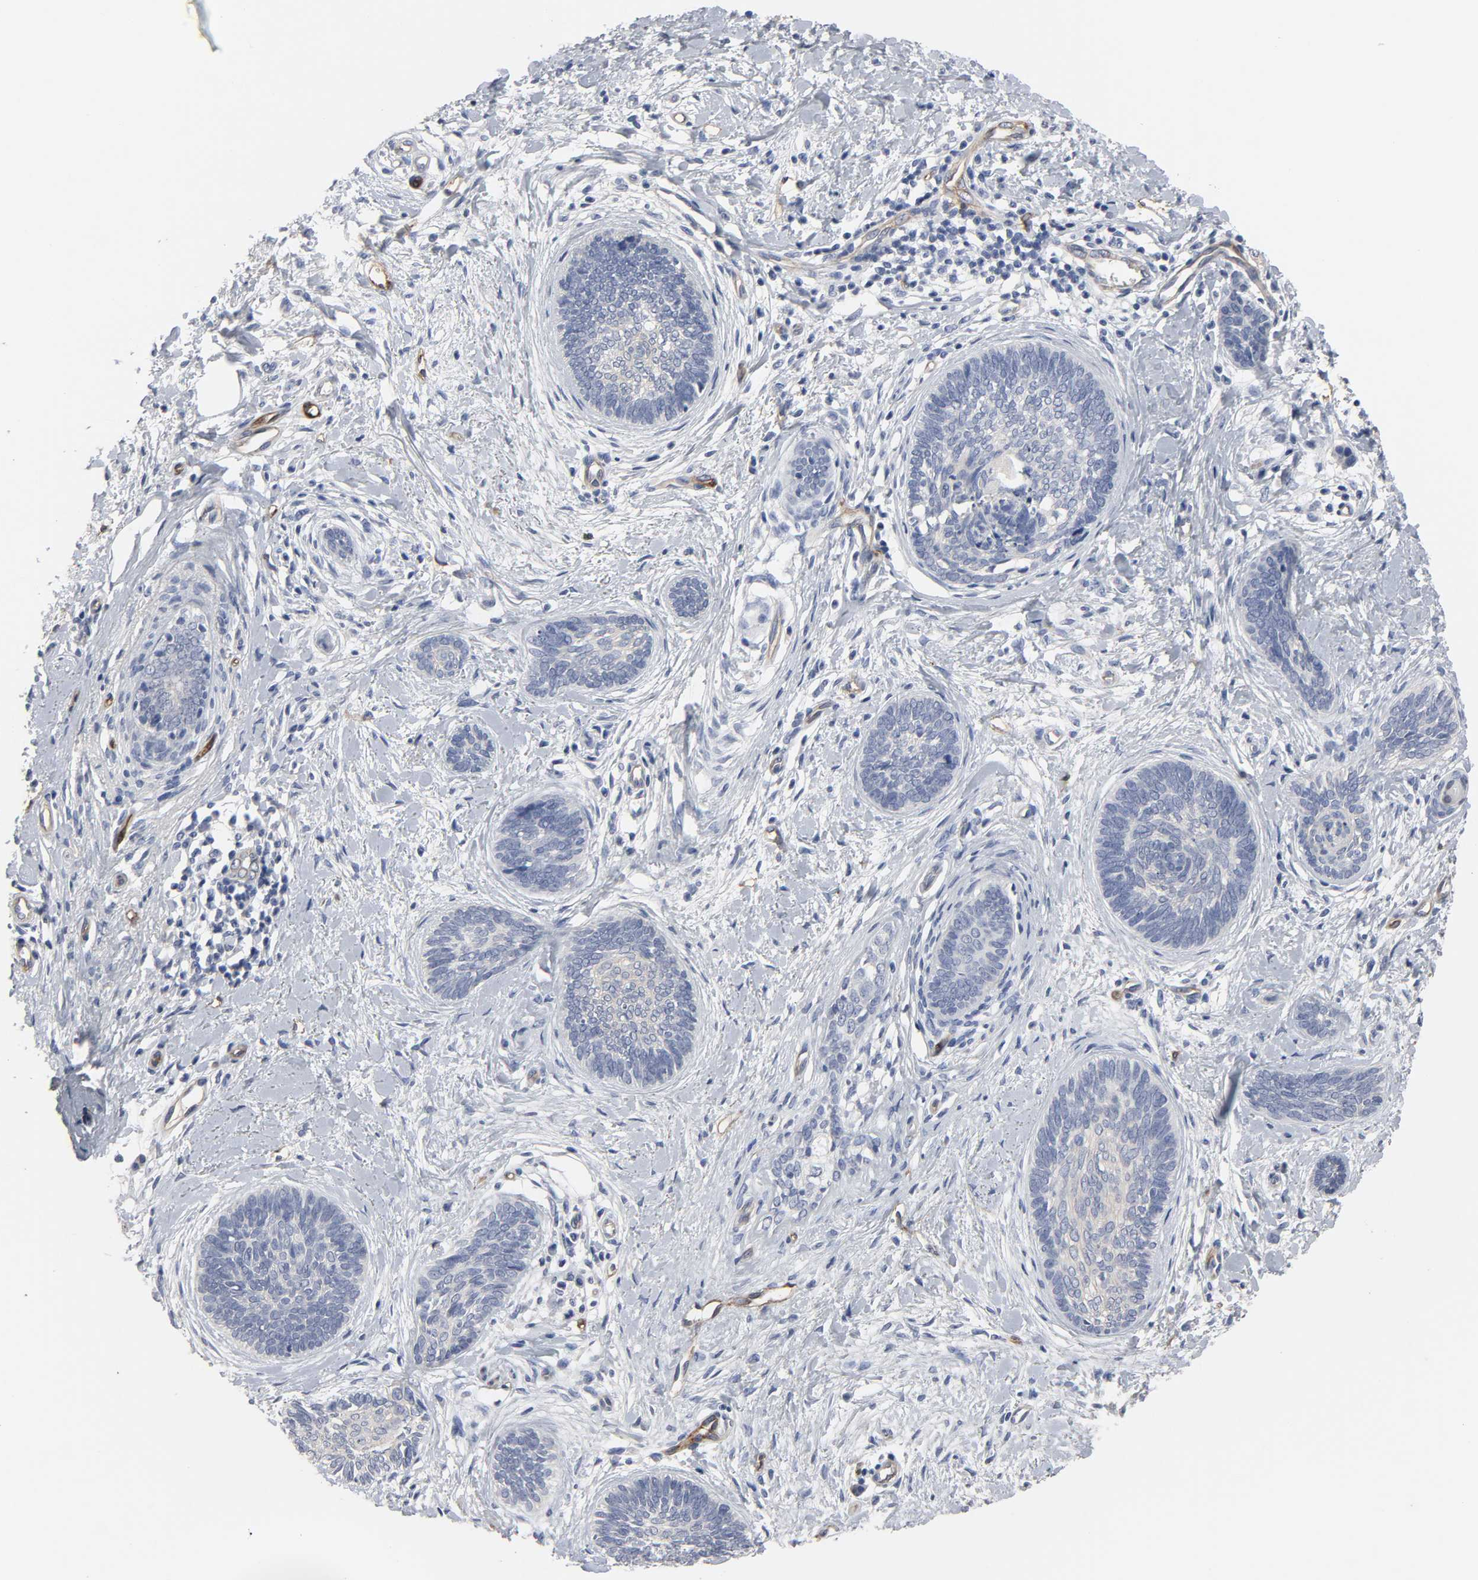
{"staining": {"intensity": "negative", "quantity": "none", "location": "none"}, "tissue": "skin cancer", "cell_type": "Tumor cells", "image_type": "cancer", "snomed": [{"axis": "morphology", "description": "Basal cell carcinoma"}, {"axis": "topography", "description": "Skin"}], "caption": "Tumor cells are negative for protein expression in human basal cell carcinoma (skin).", "gene": "KDR", "patient": {"sex": "female", "age": 81}}